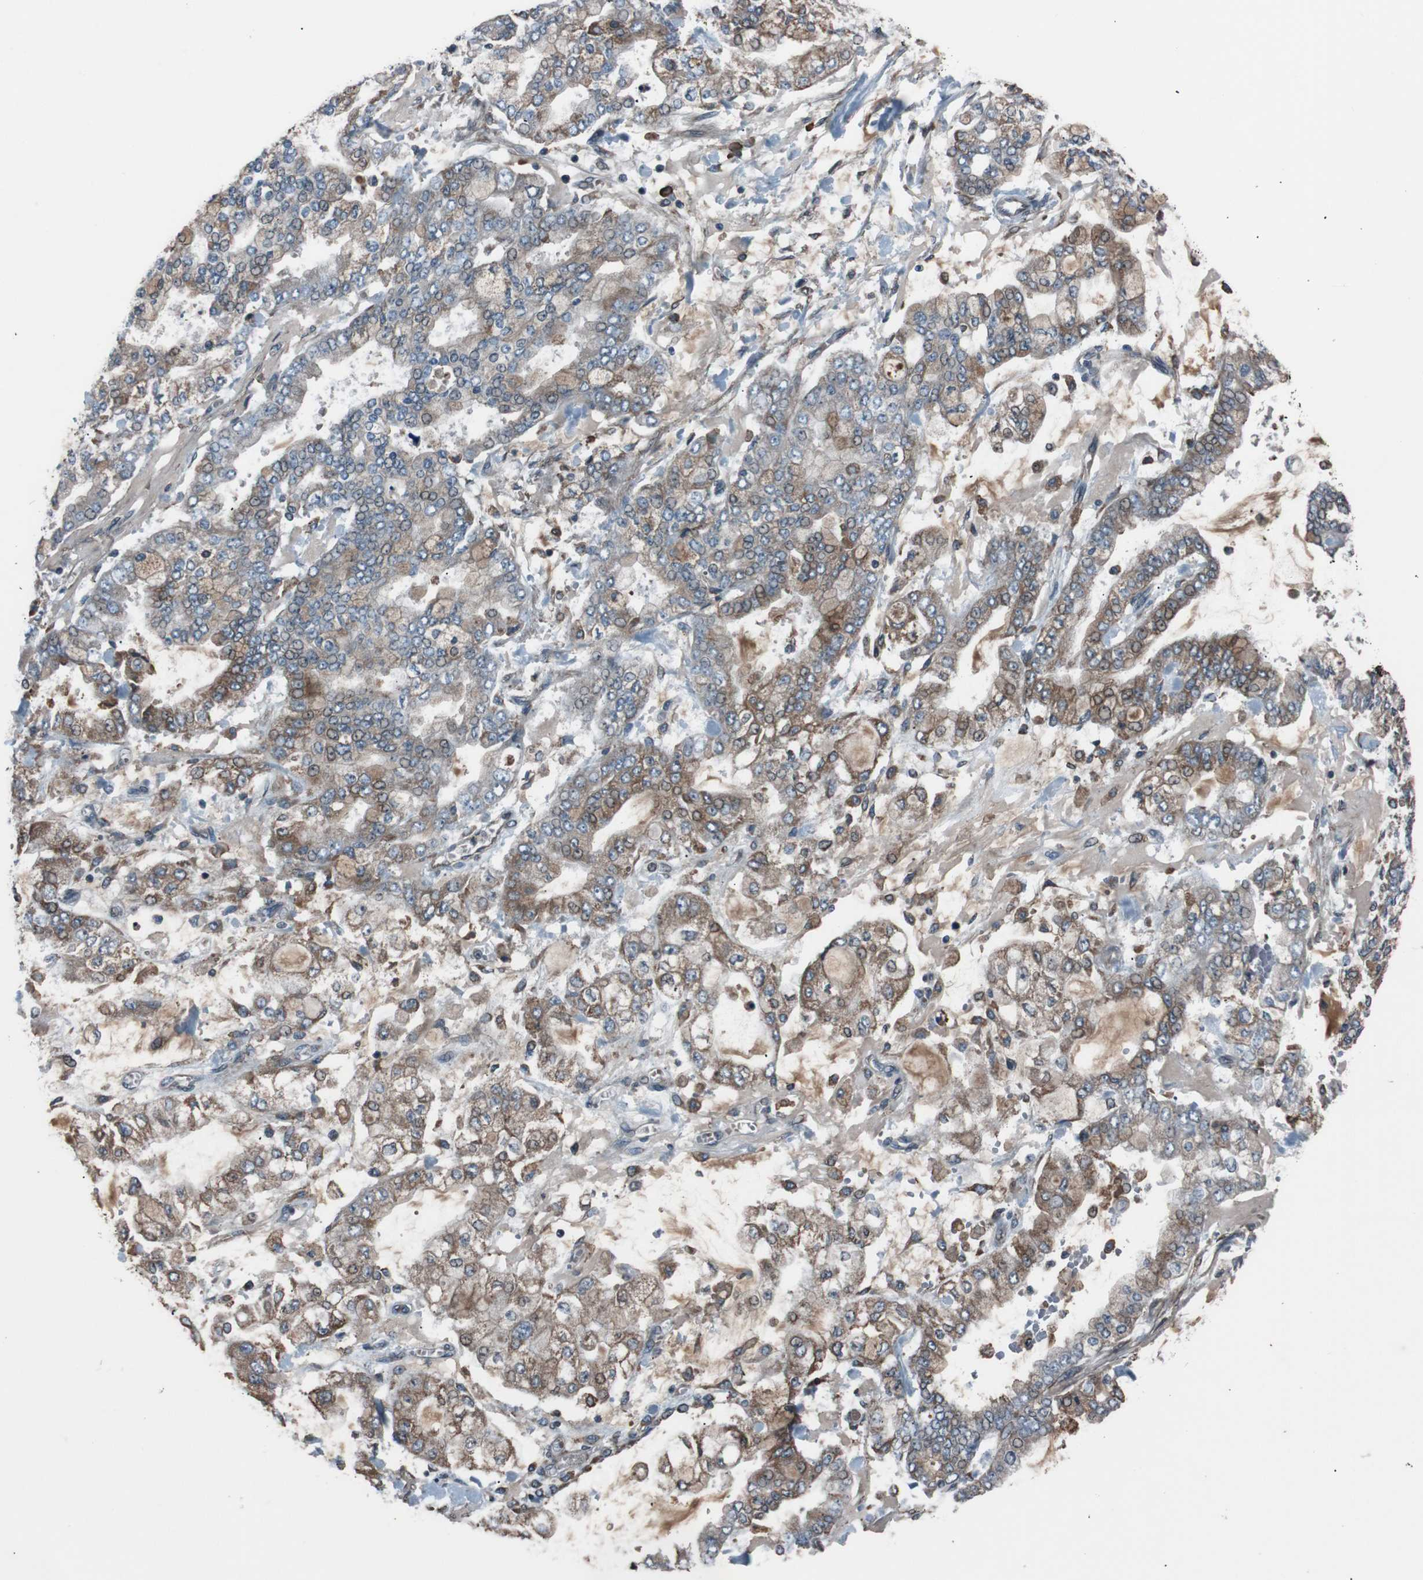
{"staining": {"intensity": "moderate", "quantity": ">75%", "location": "cytoplasmic/membranous"}, "tissue": "stomach cancer", "cell_type": "Tumor cells", "image_type": "cancer", "snomed": [{"axis": "morphology", "description": "Normal tissue, NOS"}, {"axis": "morphology", "description": "Adenocarcinoma, NOS"}, {"axis": "topography", "description": "Stomach, upper"}, {"axis": "topography", "description": "Stomach"}], "caption": "The immunohistochemical stain highlights moderate cytoplasmic/membranous positivity in tumor cells of adenocarcinoma (stomach) tissue.", "gene": "SIGMAR1", "patient": {"sex": "male", "age": 76}}